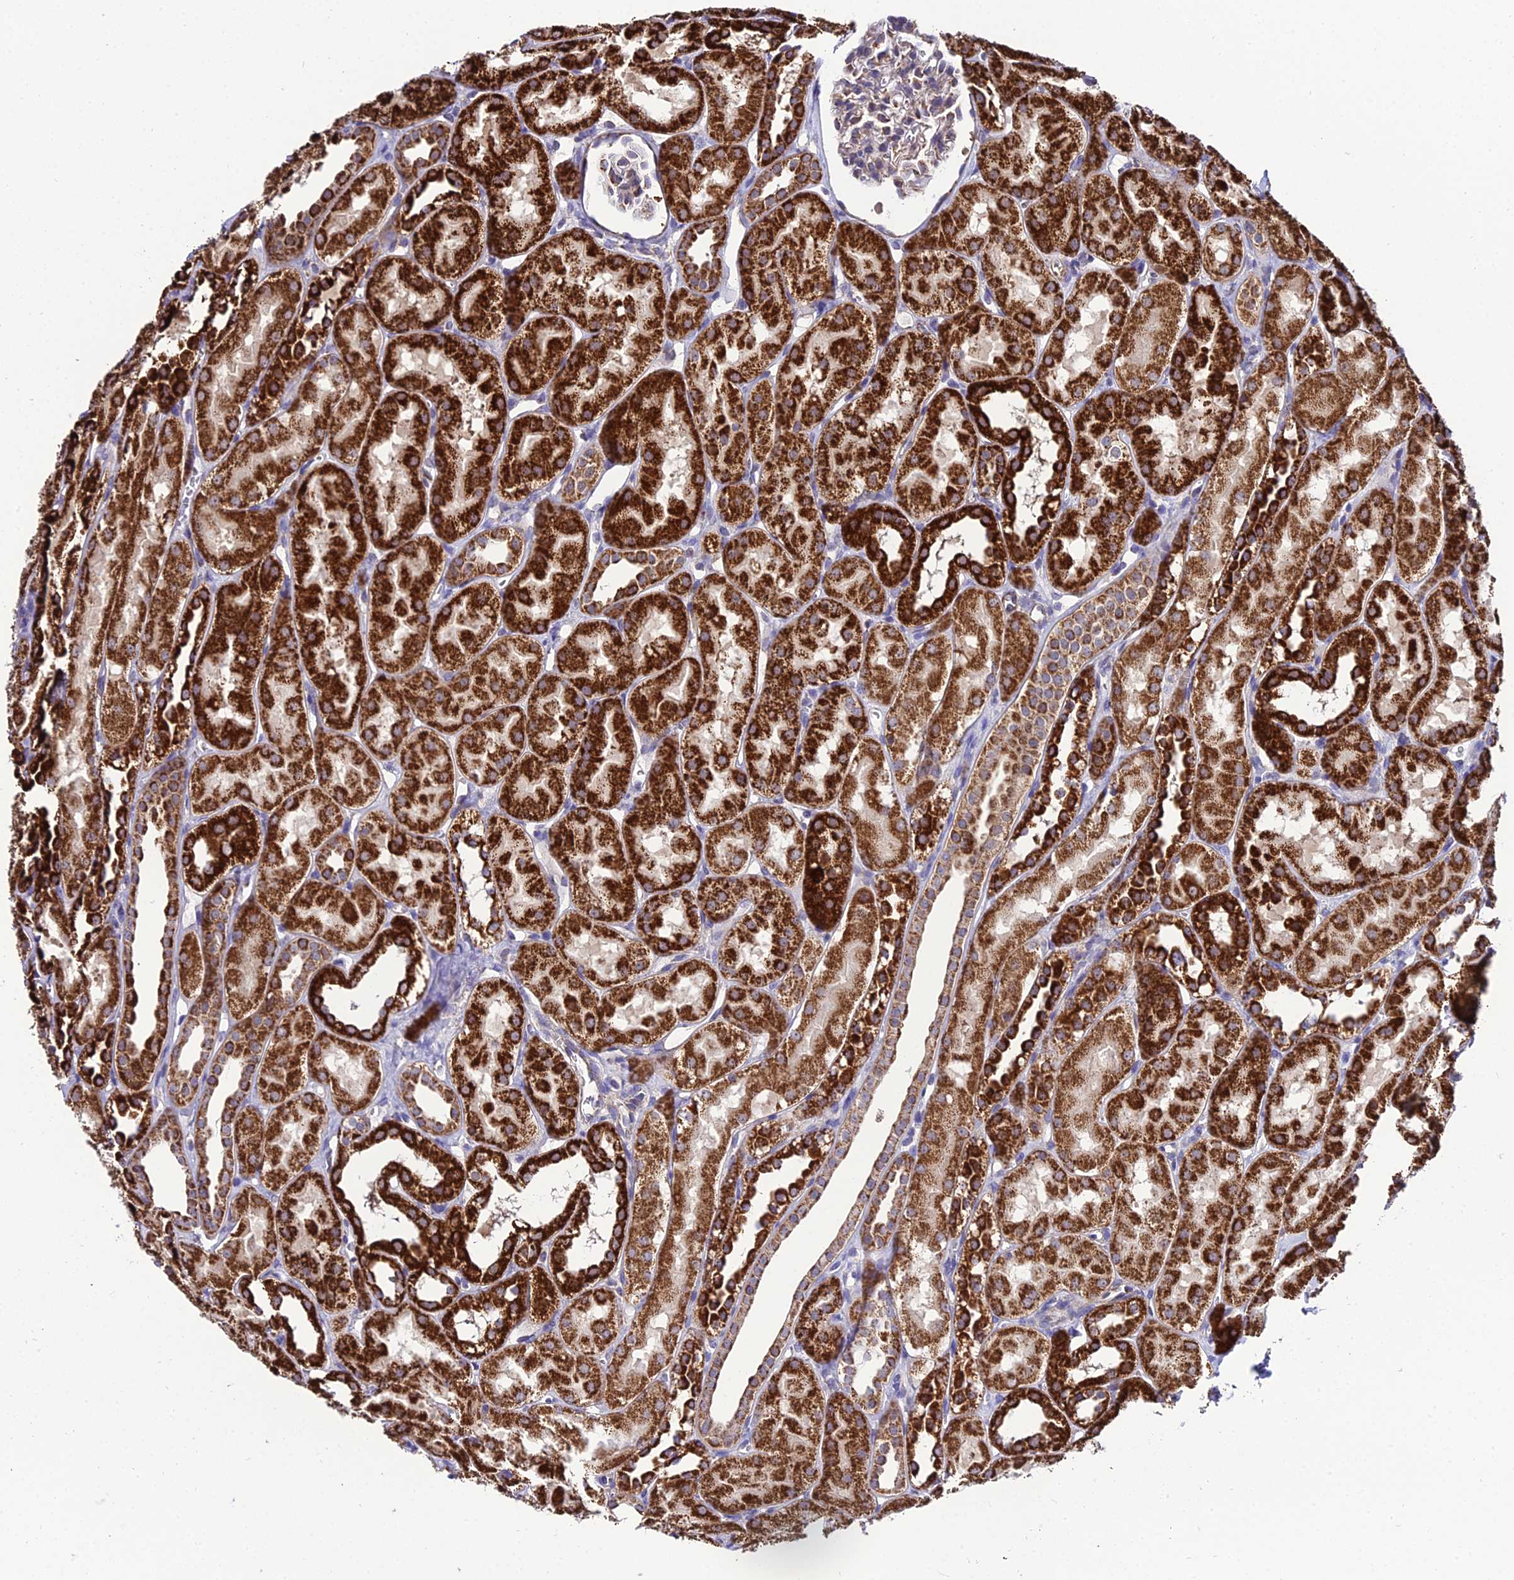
{"staining": {"intensity": "weak", "quantity": "<25%", "location": "cytoplasmic/membranous"}, "tissue": "kidney", "cell_type": "Cells in glomeruli", "image_type": "normal", "snomed": [{"axis": "morphology", "description": "Normal tissue, NOS"}, {"axis": "topography", "description": "Kidney"}, {"axis": "topography", "description": "Urinary bladder"}], "caption": "Micrograph shows no protein expression in cells in glomeruli of benign kidney.", "gene": "PSMD2", "patient": {"sex": "male", "age": 16}}